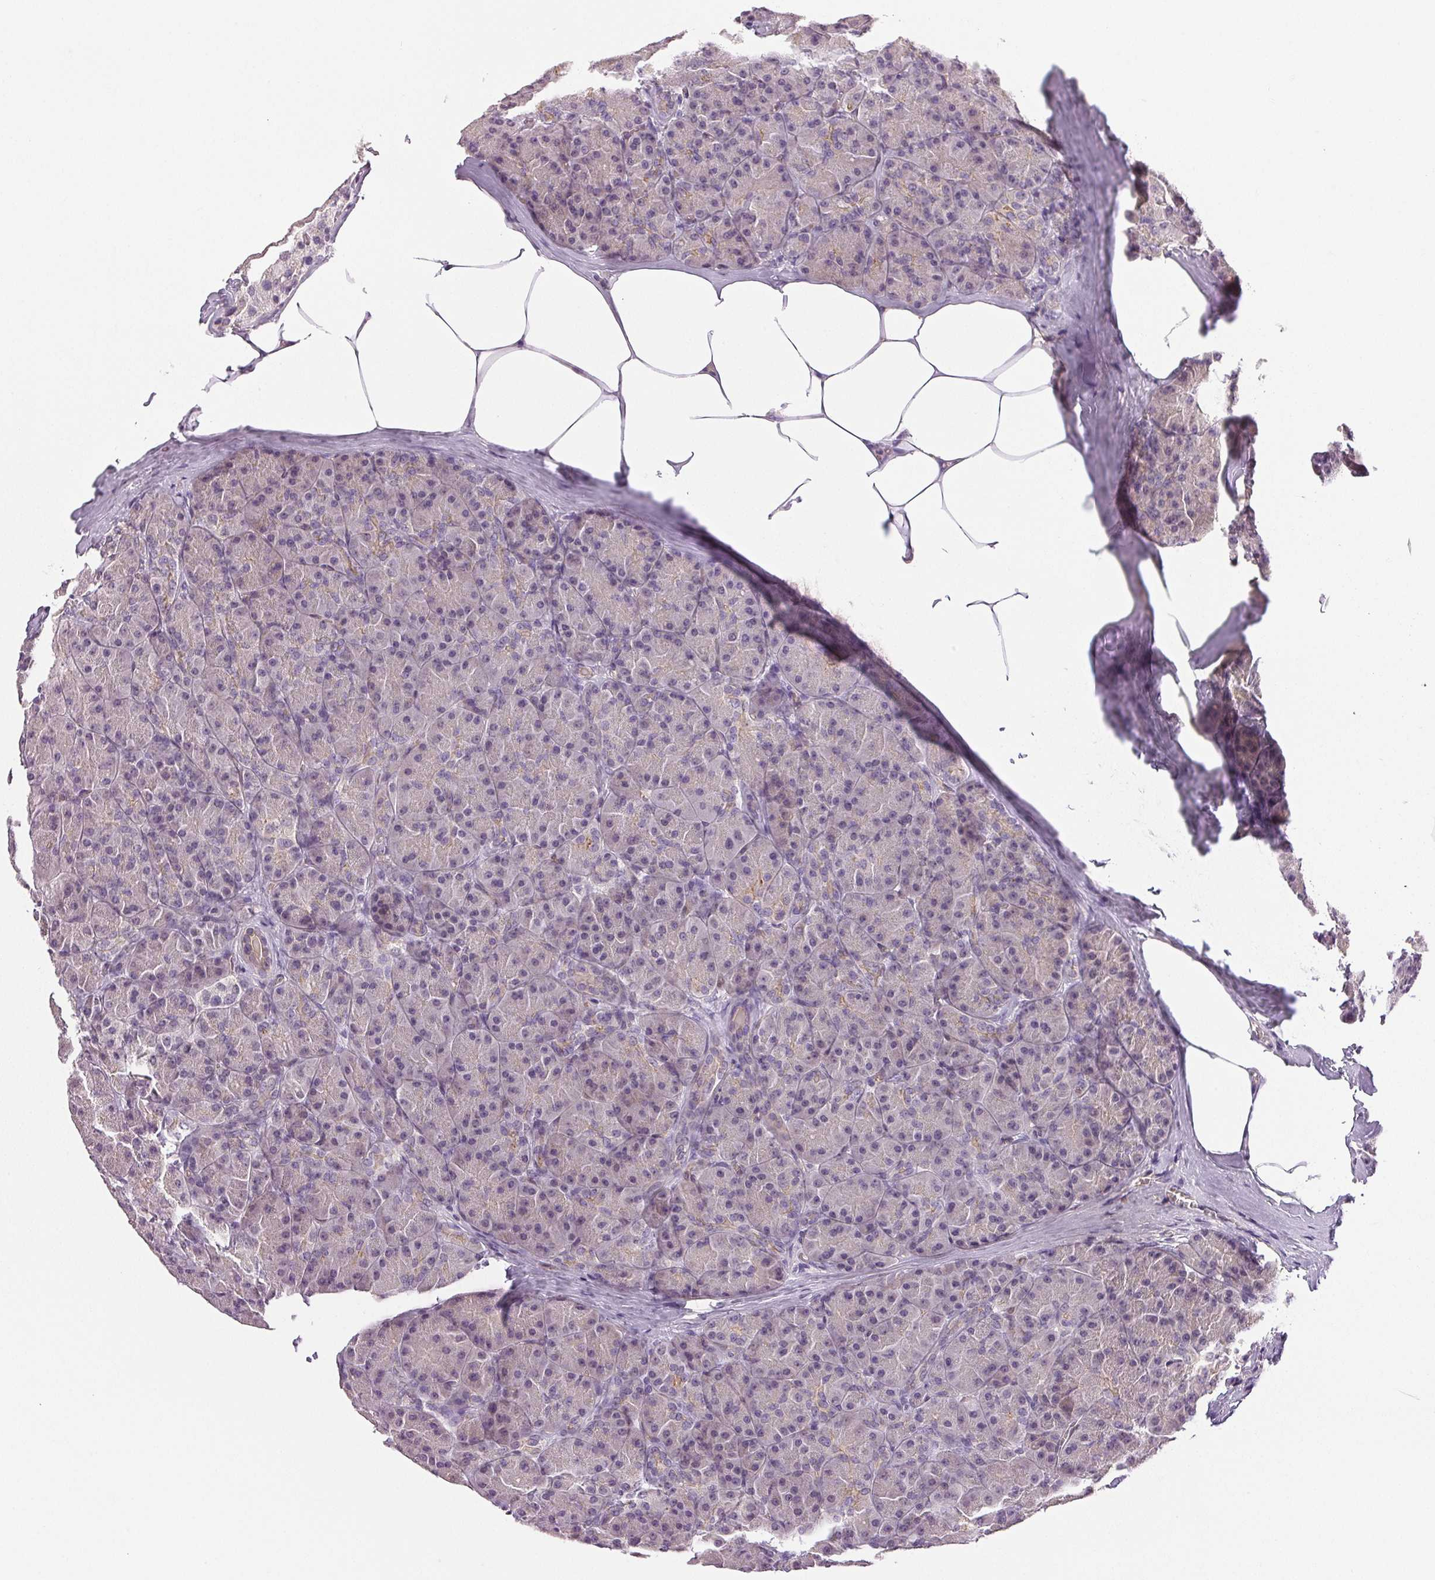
{"staining": {"intensity": "moderate", "quantity": "<25%", "location": "cytoplasmic/membranous"}, "tissue": "pancreas", "cell_type": "Exocrine glandular cells", "image_type": "normal", "snomed": [{"axis": "morphology", "description": "Normal tissue, NOS"}, {"axis": "topography", "description": "Pancreas"}], "caption": "This micrograph demonstrates IHC staining of benign pancreas, with low moderate cytoplasmic/membranous staining in about <25% of exocrine glandular cells.", "gene": "PLCB1", "patient": {"sex": "male", "age": 57}}